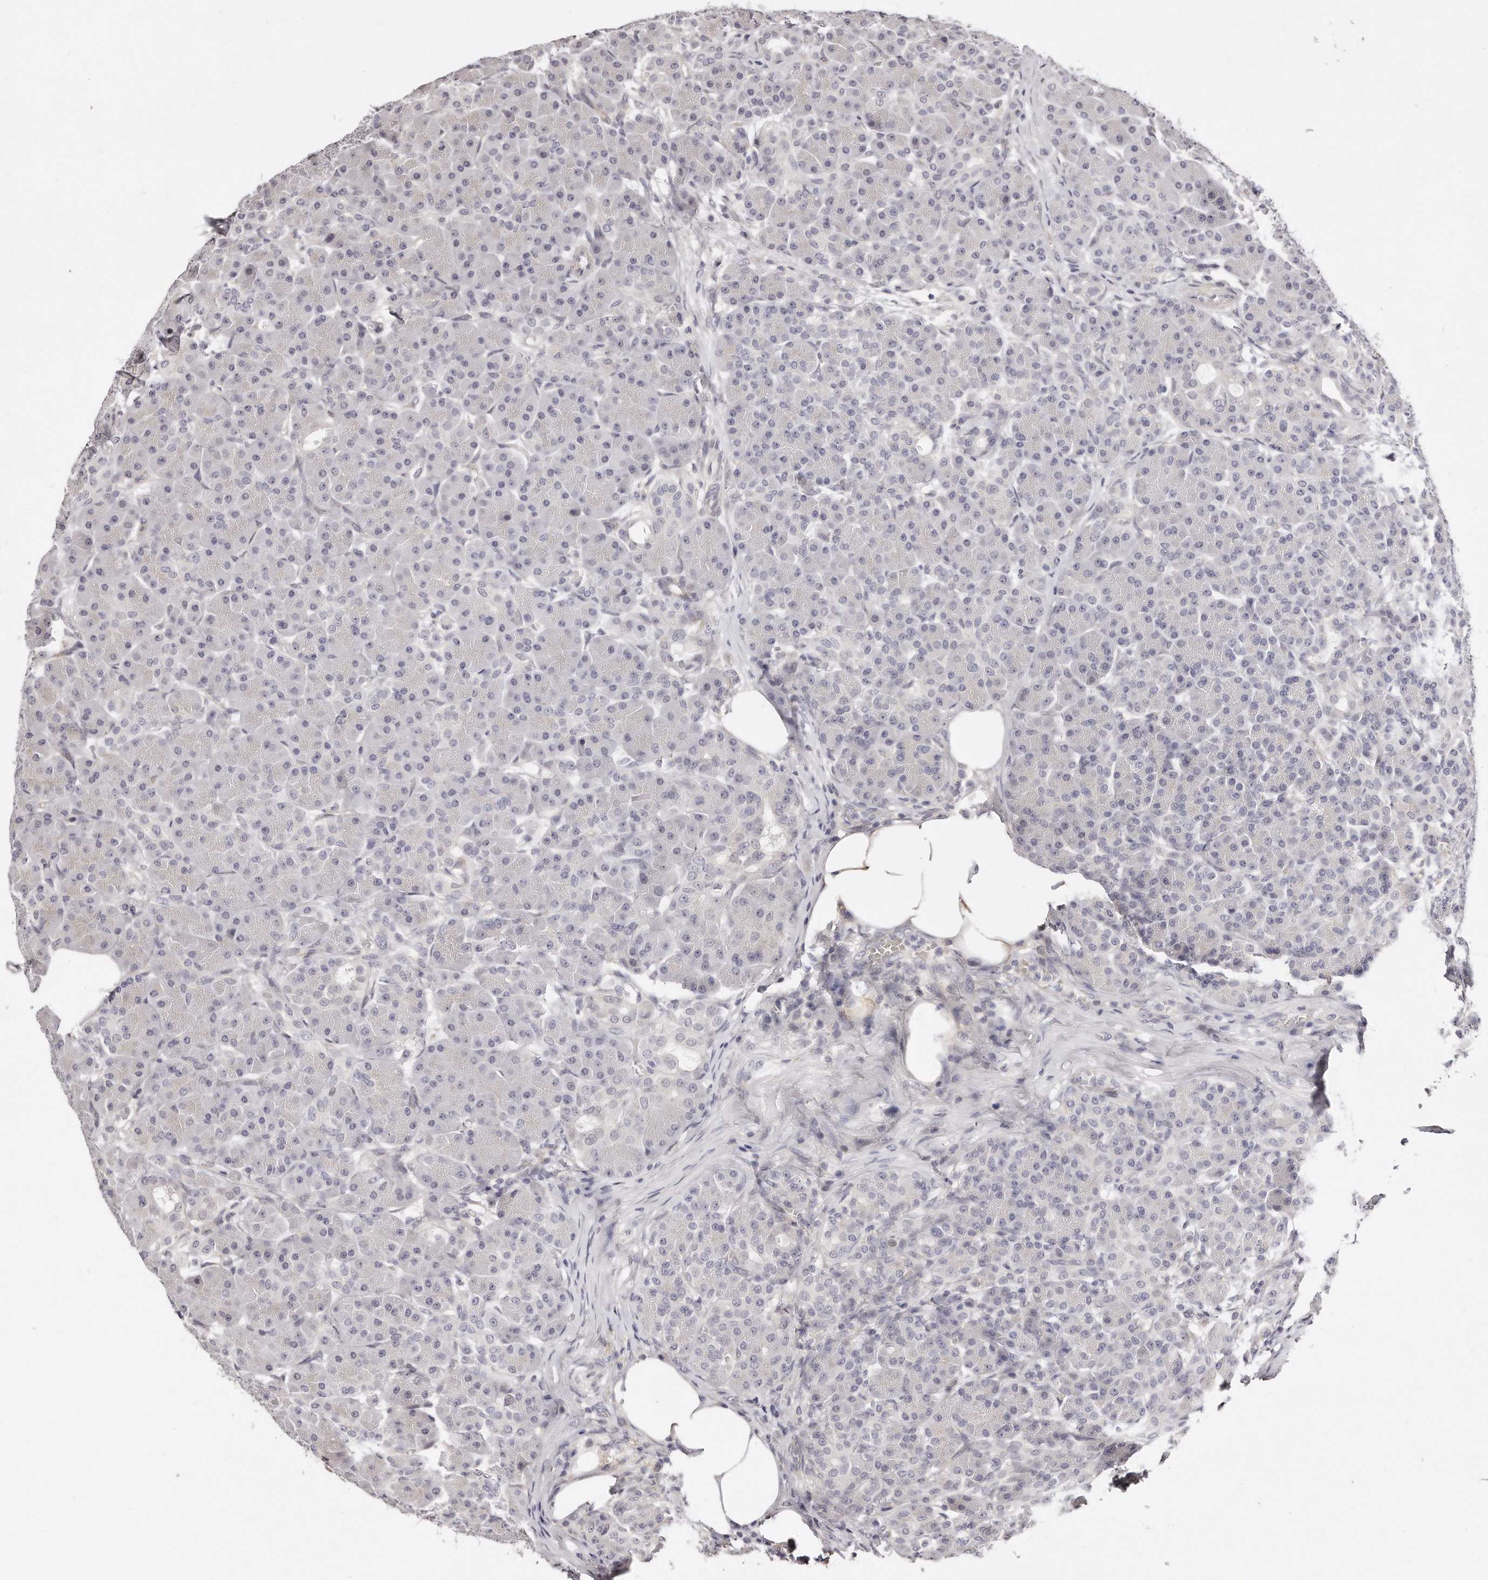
{"staining": {"intensity": "negative", "quantity": "none", "location": "none"}, "tissue": "pancreas", "cell_type": "Exocrine glandular cells", "image_type": "normal", "snomed": [{"axis": "morphology", "description": "Normal tissue, NOS"}, {"axis": "topography", "description": "Pancreas"}], "caption": "Immunohistochemistry image of unremarkable human pancreas stained for a protein (brown), which demonstrates no staining in exocrine glandular cells. The staining was performed using DAB (3,3'-diaminobenzidine) to visualize the protein expression in brown, while the nuclei were stained in blue with hematoxylin (Magnification: 20x).", "gene": "CASZ1", "patient": {"sex": "male", "age": 63}}